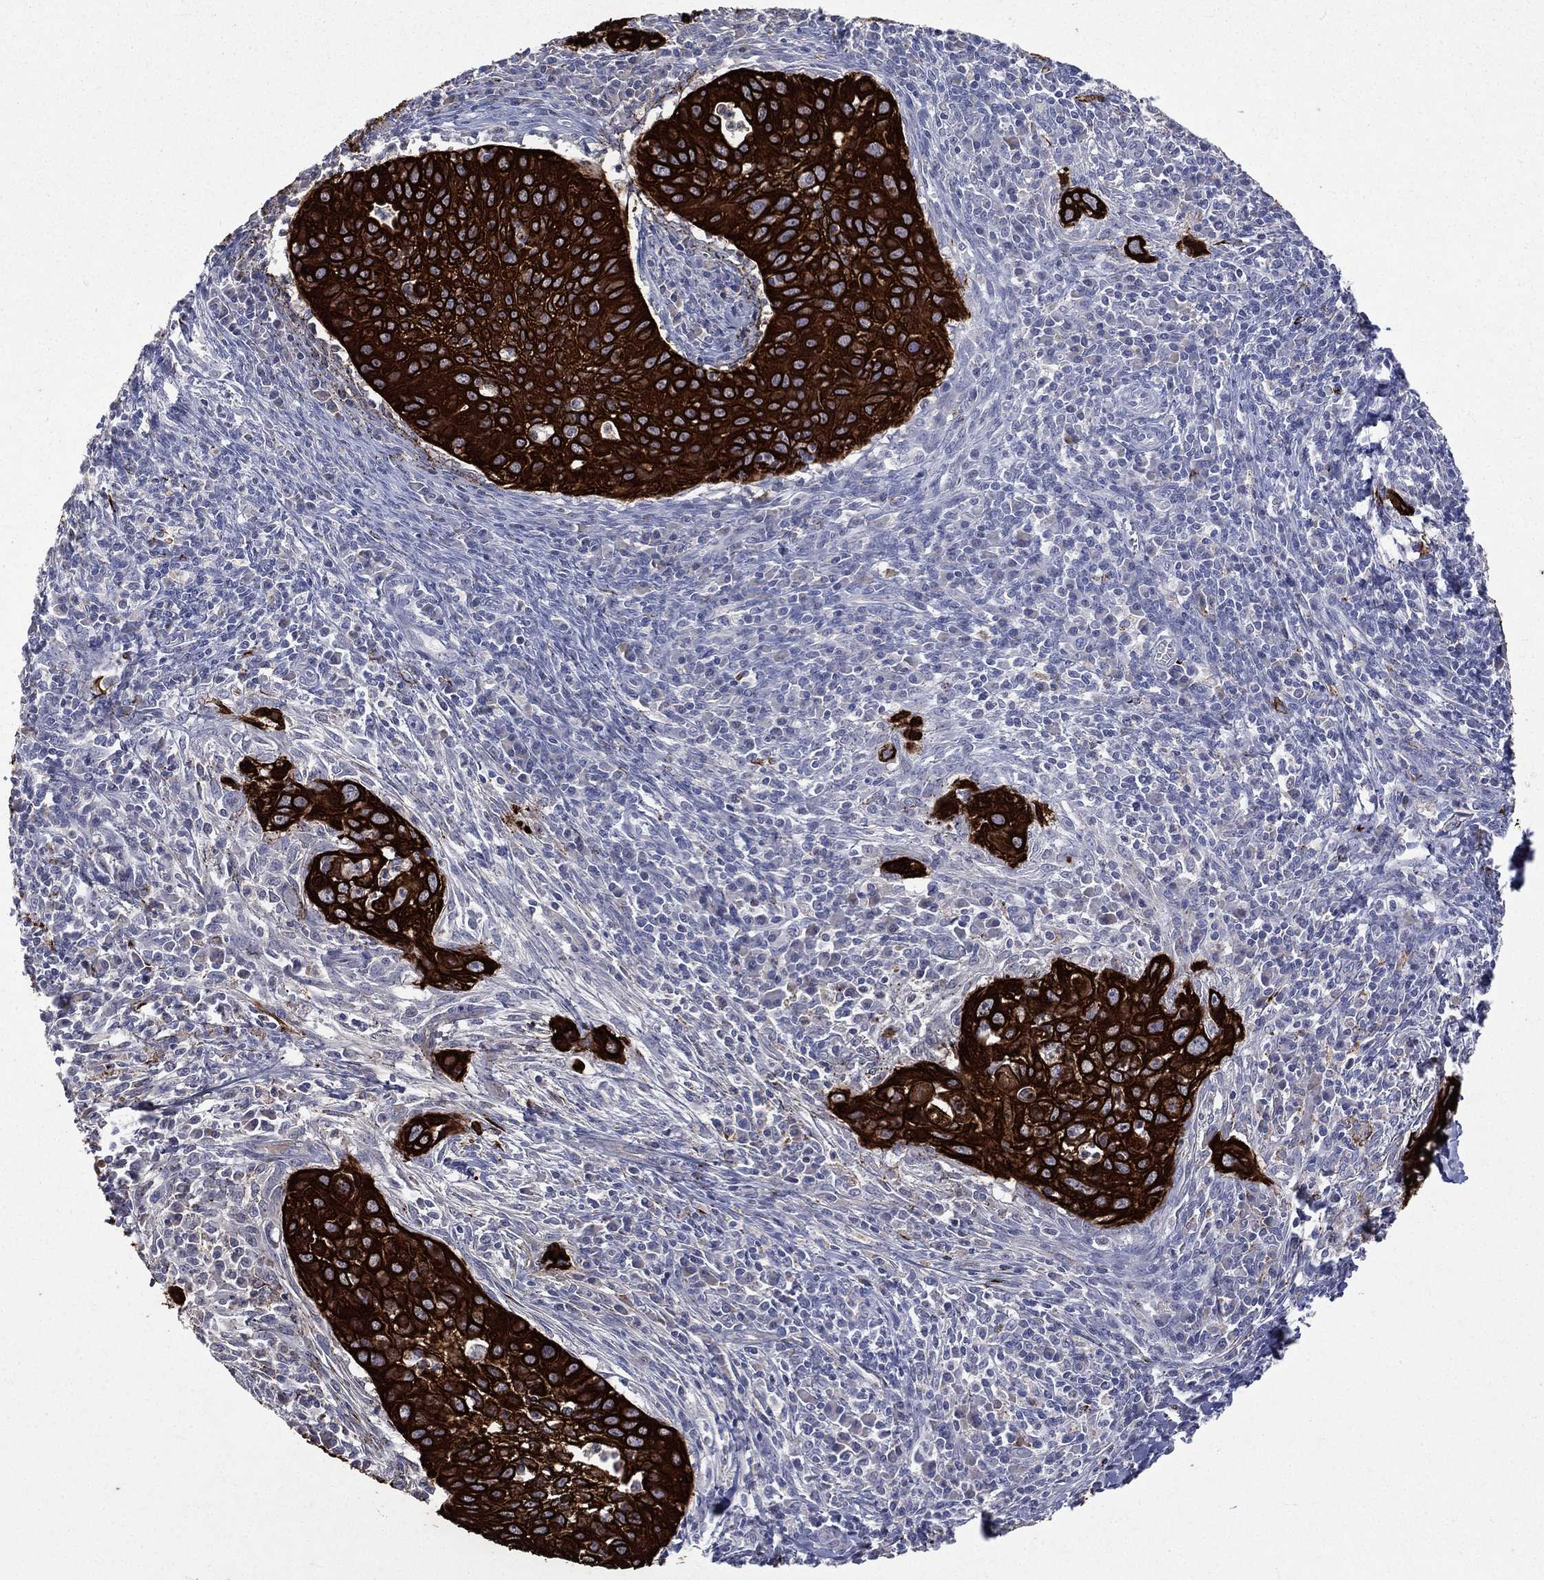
{"staining": {"intensity": "strong", "quantity": ">75%", "location": "cytoplasmic/membranous"}, "tissue": "cervical cancer", "cell_type": "Tumor cells", "image_type": "cancer", "snomed": [{"axis": "morphology", "description": "Squamous cell carcinoma, NOS"}, {"axis": "topography", "description": "Cervix"}], "caption": "The image demonstrates a brown stain indicating the presence of a protein in the cytoplasmic/membranous of tumor cells in cervical cancer (squamous cell carcinoma).", "gene": "KRT7", "patient": {"sex": "female", "age": 26}}